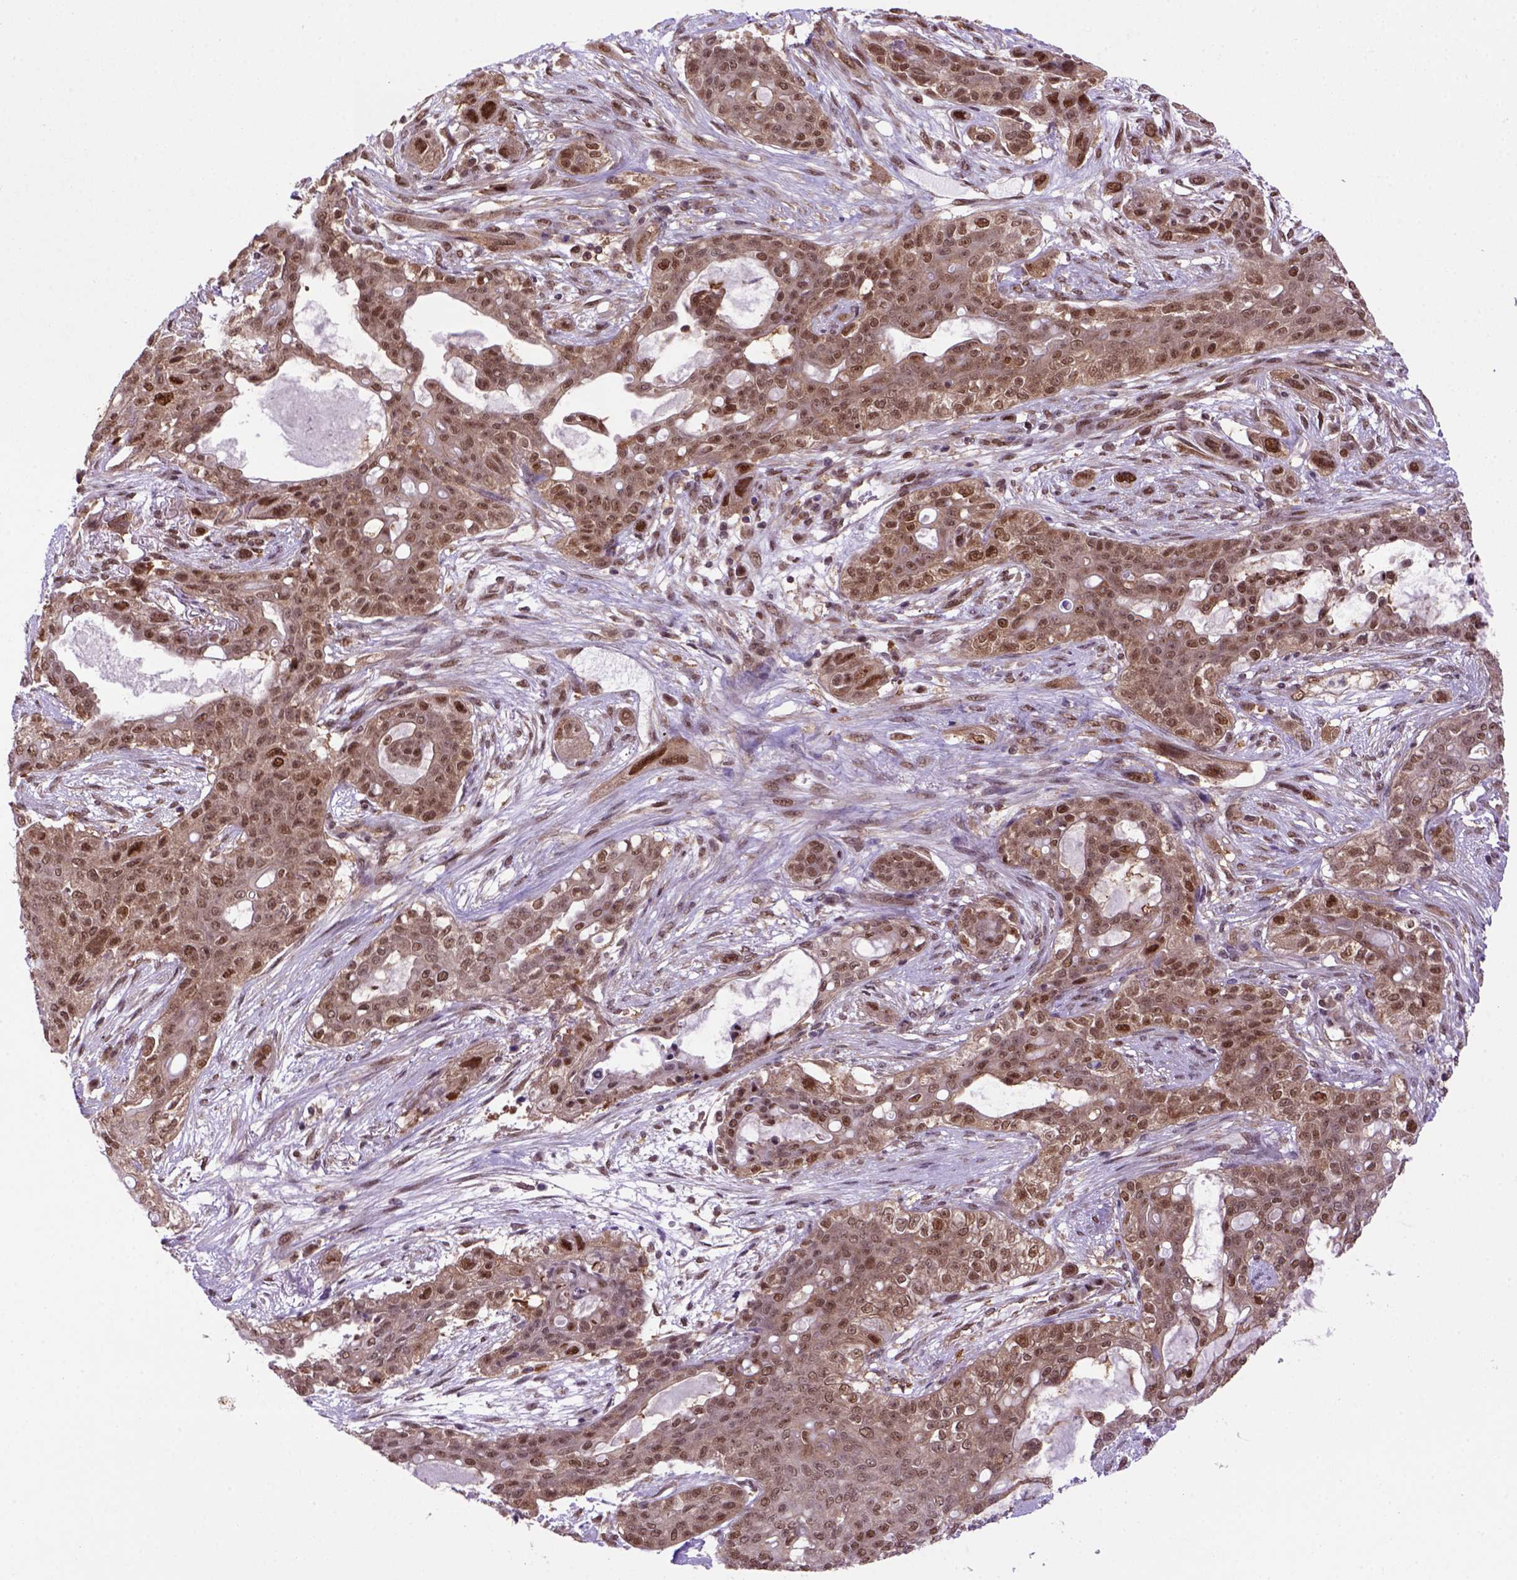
{"staining": {"intensity": "moderate", "quantity": ">75%", "location": "cytoplasmic/membranous,nuclear"}, "tissue": "lung cancer", "cell_type": "Tumor cells", "image_type": "cancer", "snomed": [{"axis": "morphology", "description": "Squamous cell carcinoma, NOS"}, {"axis": "topography", "description": "Lung"}], "caption": "Squamous cell carcinoma (lung) stained with DAB immunohistochemistry shows medium levels of moderate cytoplasmic/membranous and nuclear expression in approximately >75% of tumor cells.", "gene": "PSMC2", "patient": {"sex": "female", "age": 70}}